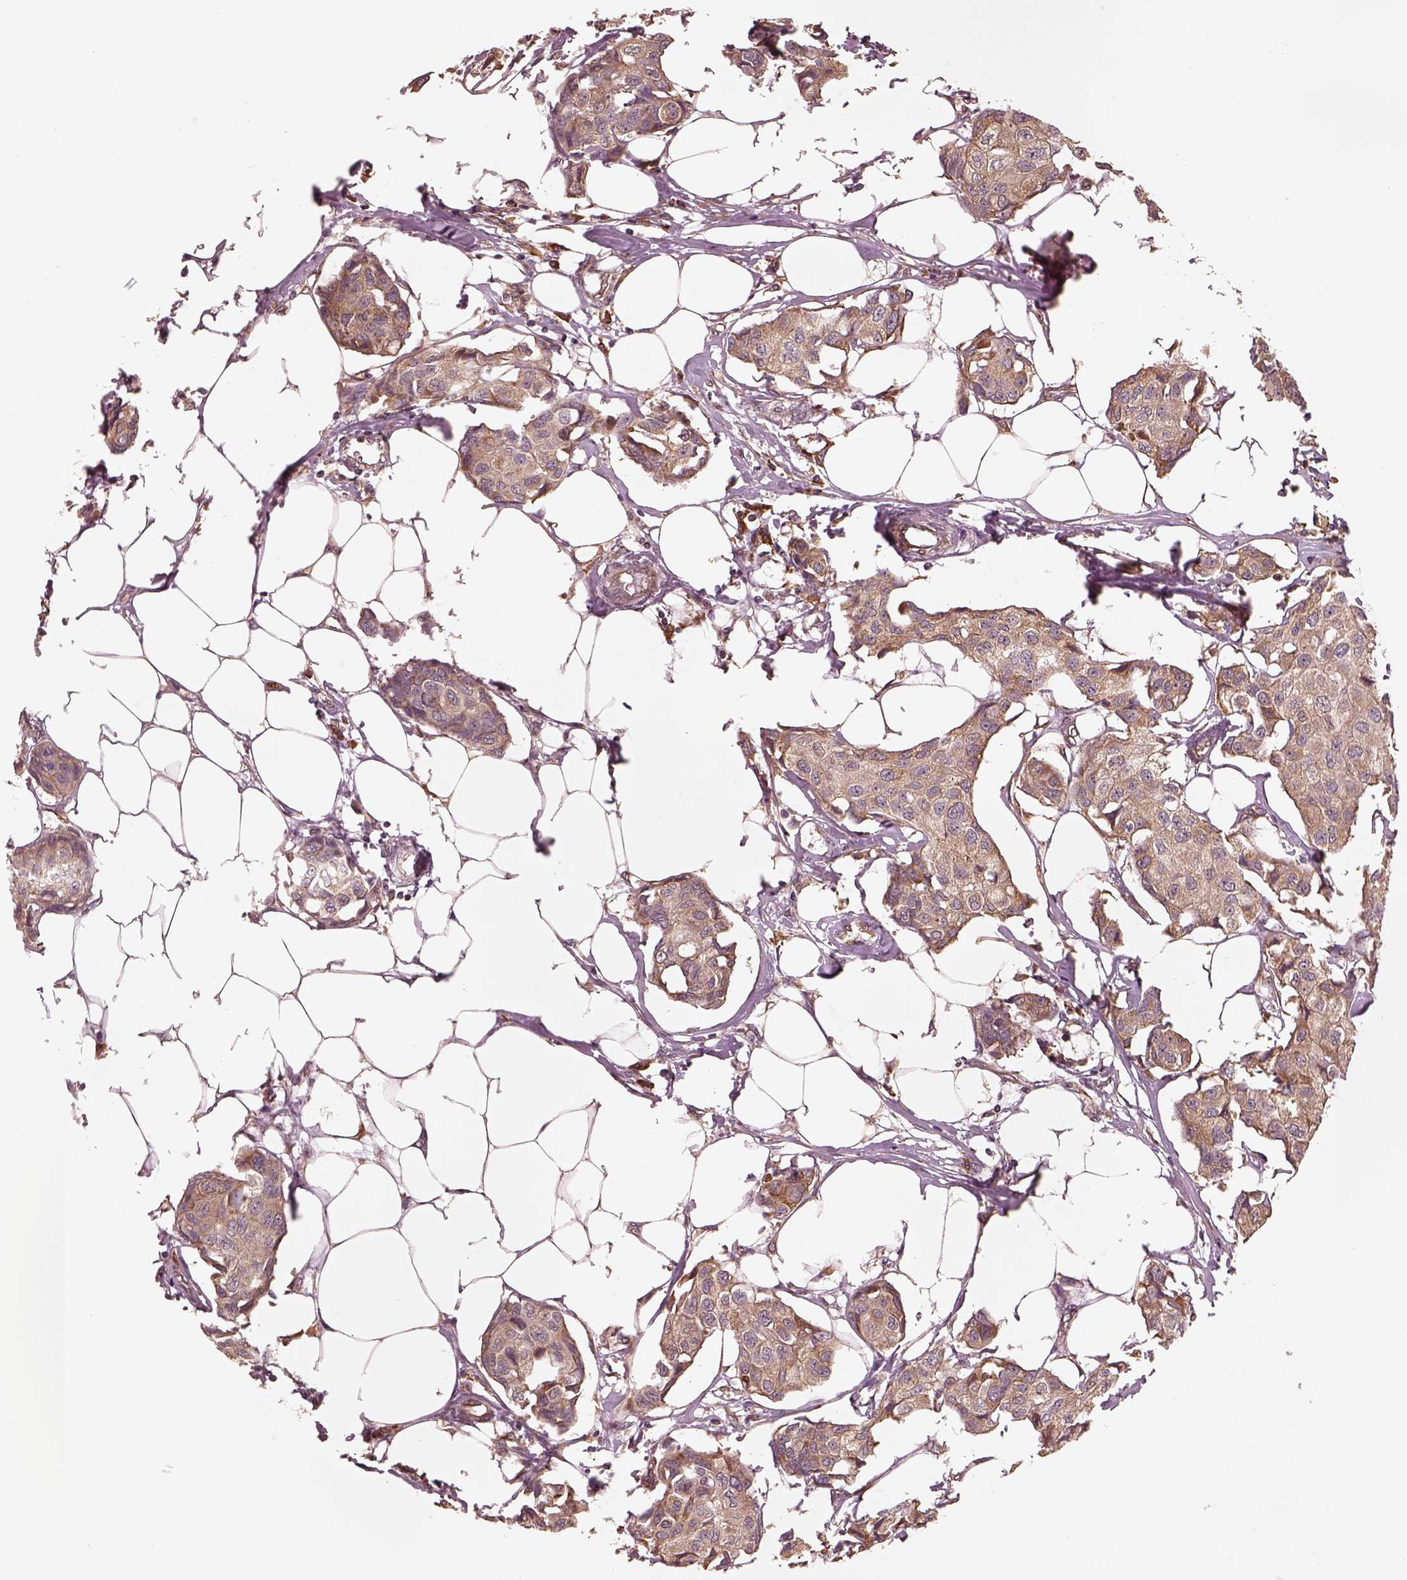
{"staining": {"intensity": "weak", "quantity": ">75%", "location": "cytoplasmic/membranous"}, "tissue": "breast cancer", "cell_type": "Tumor cells", "image_type": "cancer", "snomed": [{"axis": "morphology", "description": "Duct carcinoma"}, {"axis": "topography", "description": "Breast"}], "caption": "An image of human intraductal carcinoma (breast) stained for a protein displays weak cytoplasmic/membranous brown staining in tumor cells.", "gene": "RPS5", "patient": {"sex": "female", "age": 80}}